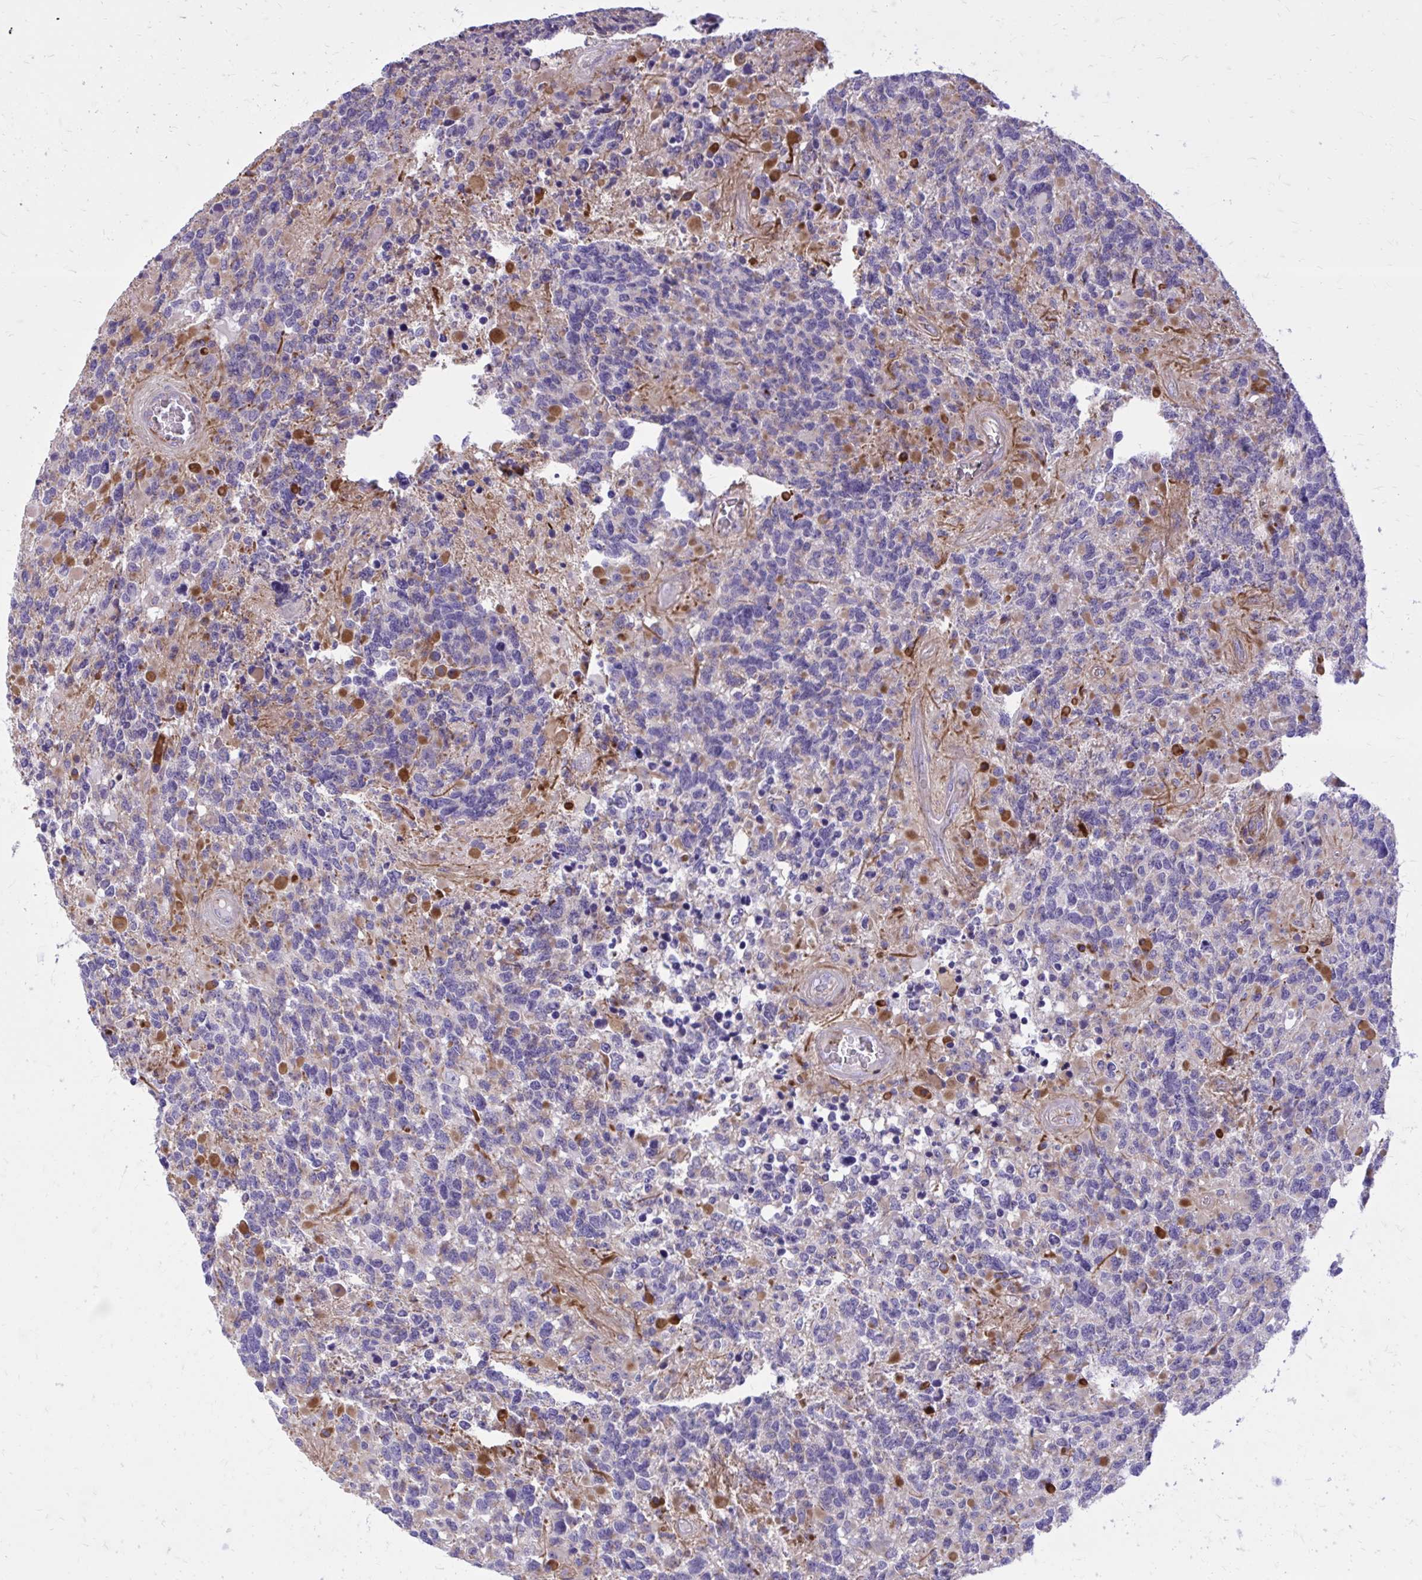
{"staining": {"intensity": "negative", "quantity": "none", "location": "none"}, "tissue": "glioma", "cell_type": "Tumor cells", "image_type": "cancer", "snomed": [{"axis": "morphology", "description": "Glioma, malignant, High grade"}, {"axis": "topography", "description": "Brain"}], "caption": "This image is of malignant high-grade glioma stained with IHC to label a protein in brown with the nuclei are counter-stained blue. There is no staining in tumor cells.", "gene": "FAP", "patient": {"sex": "female", "age": 40}}